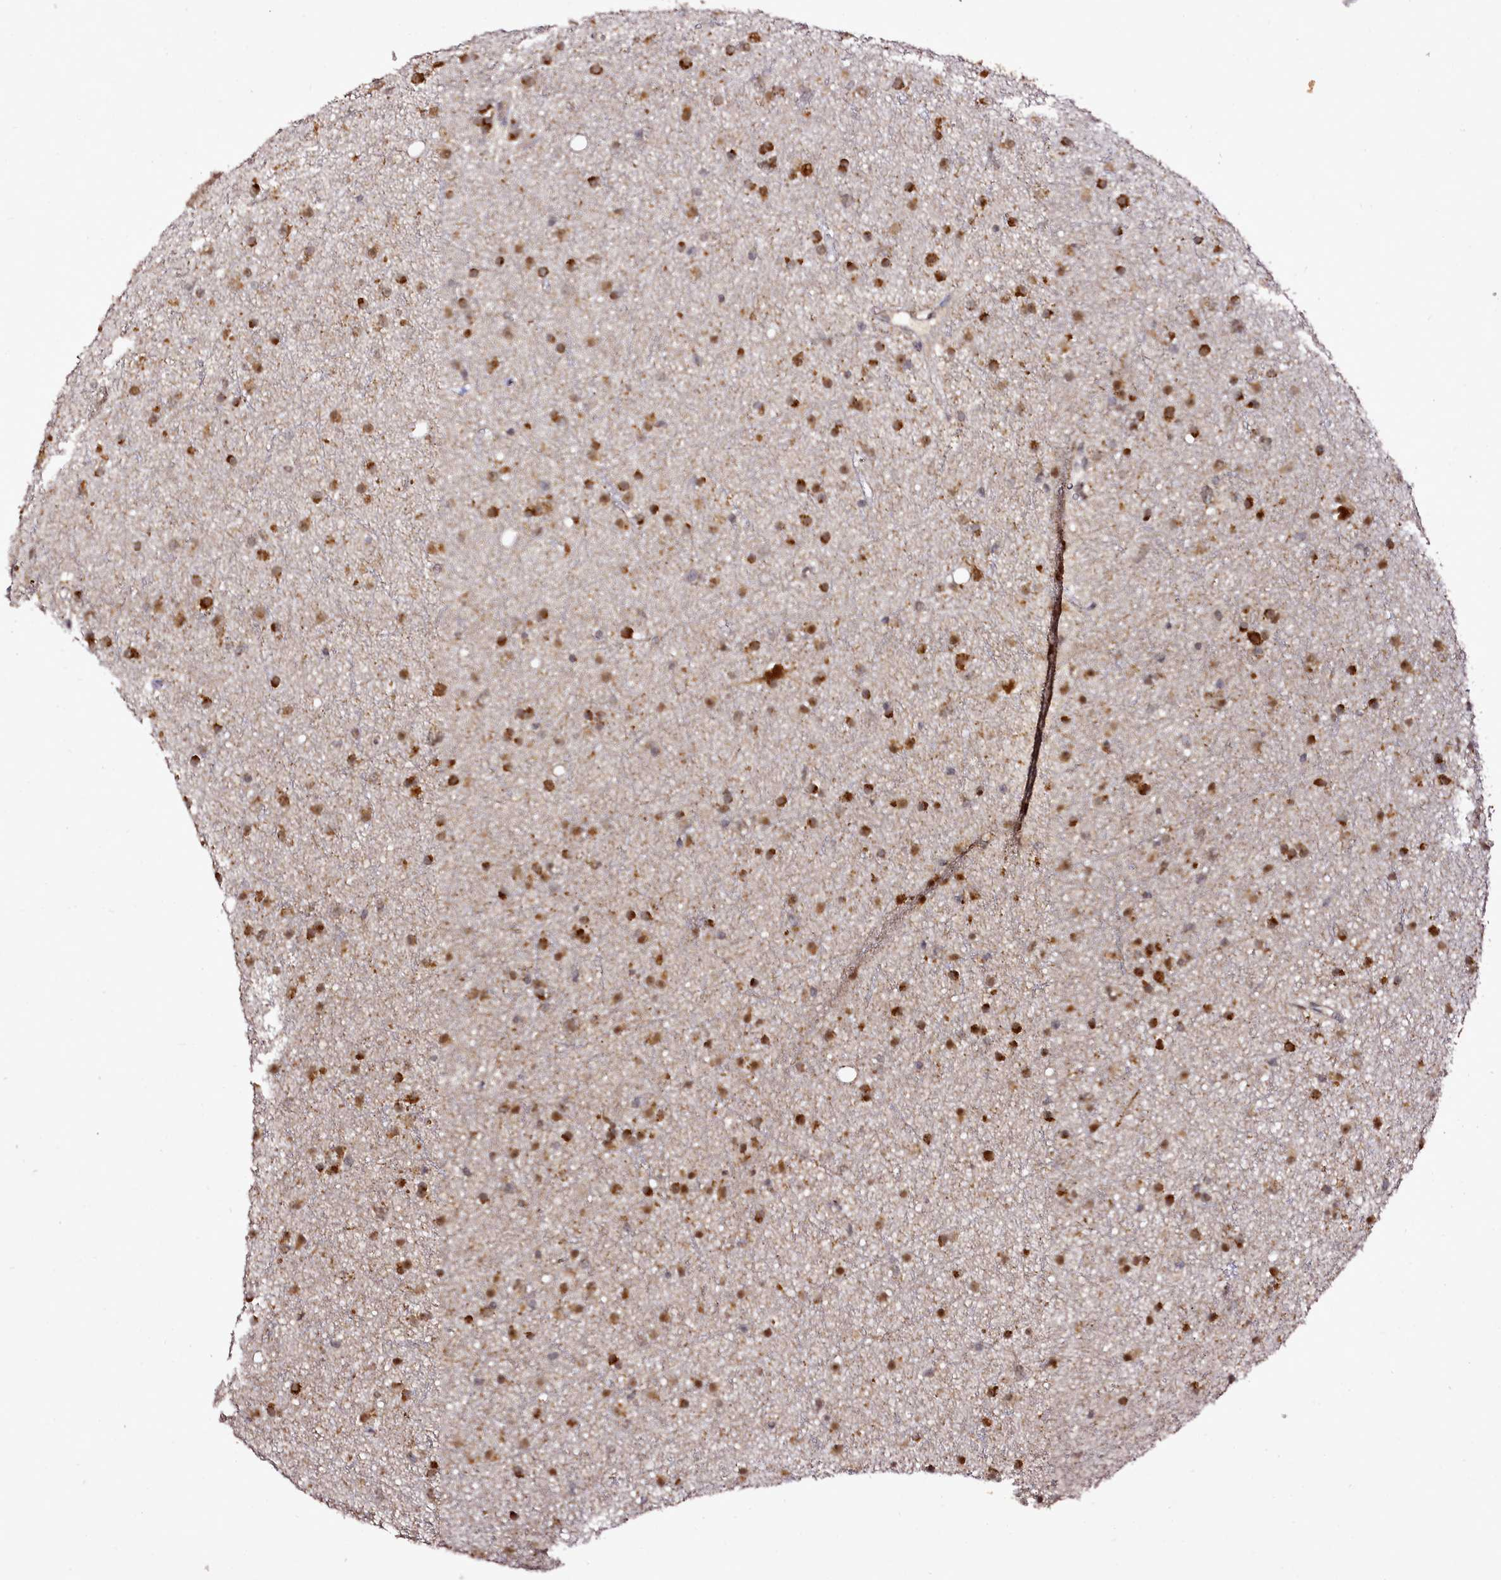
{"staining": {"intensity": "strong", "quantity": "25%-75%", "location": "cytoplasmic/membranous,nuclear"}, "tissue": "glioma", "cell_type": "Tumor cells", "image_type": "cancer", "snomed": [{"axis": "morphology", "description": "Glioma, malignant, Low grade"}, {"axis": "topography", "description": "Cerebral cortex"}], "caption": "The immunohistochemical stain shows strong cytoplasmic/membranous and nuclear expression in tumor cells of malignant low-grade glioma tissue.", "gene": "EDIL3", "patient": {"sex": "female", "age": 39}}